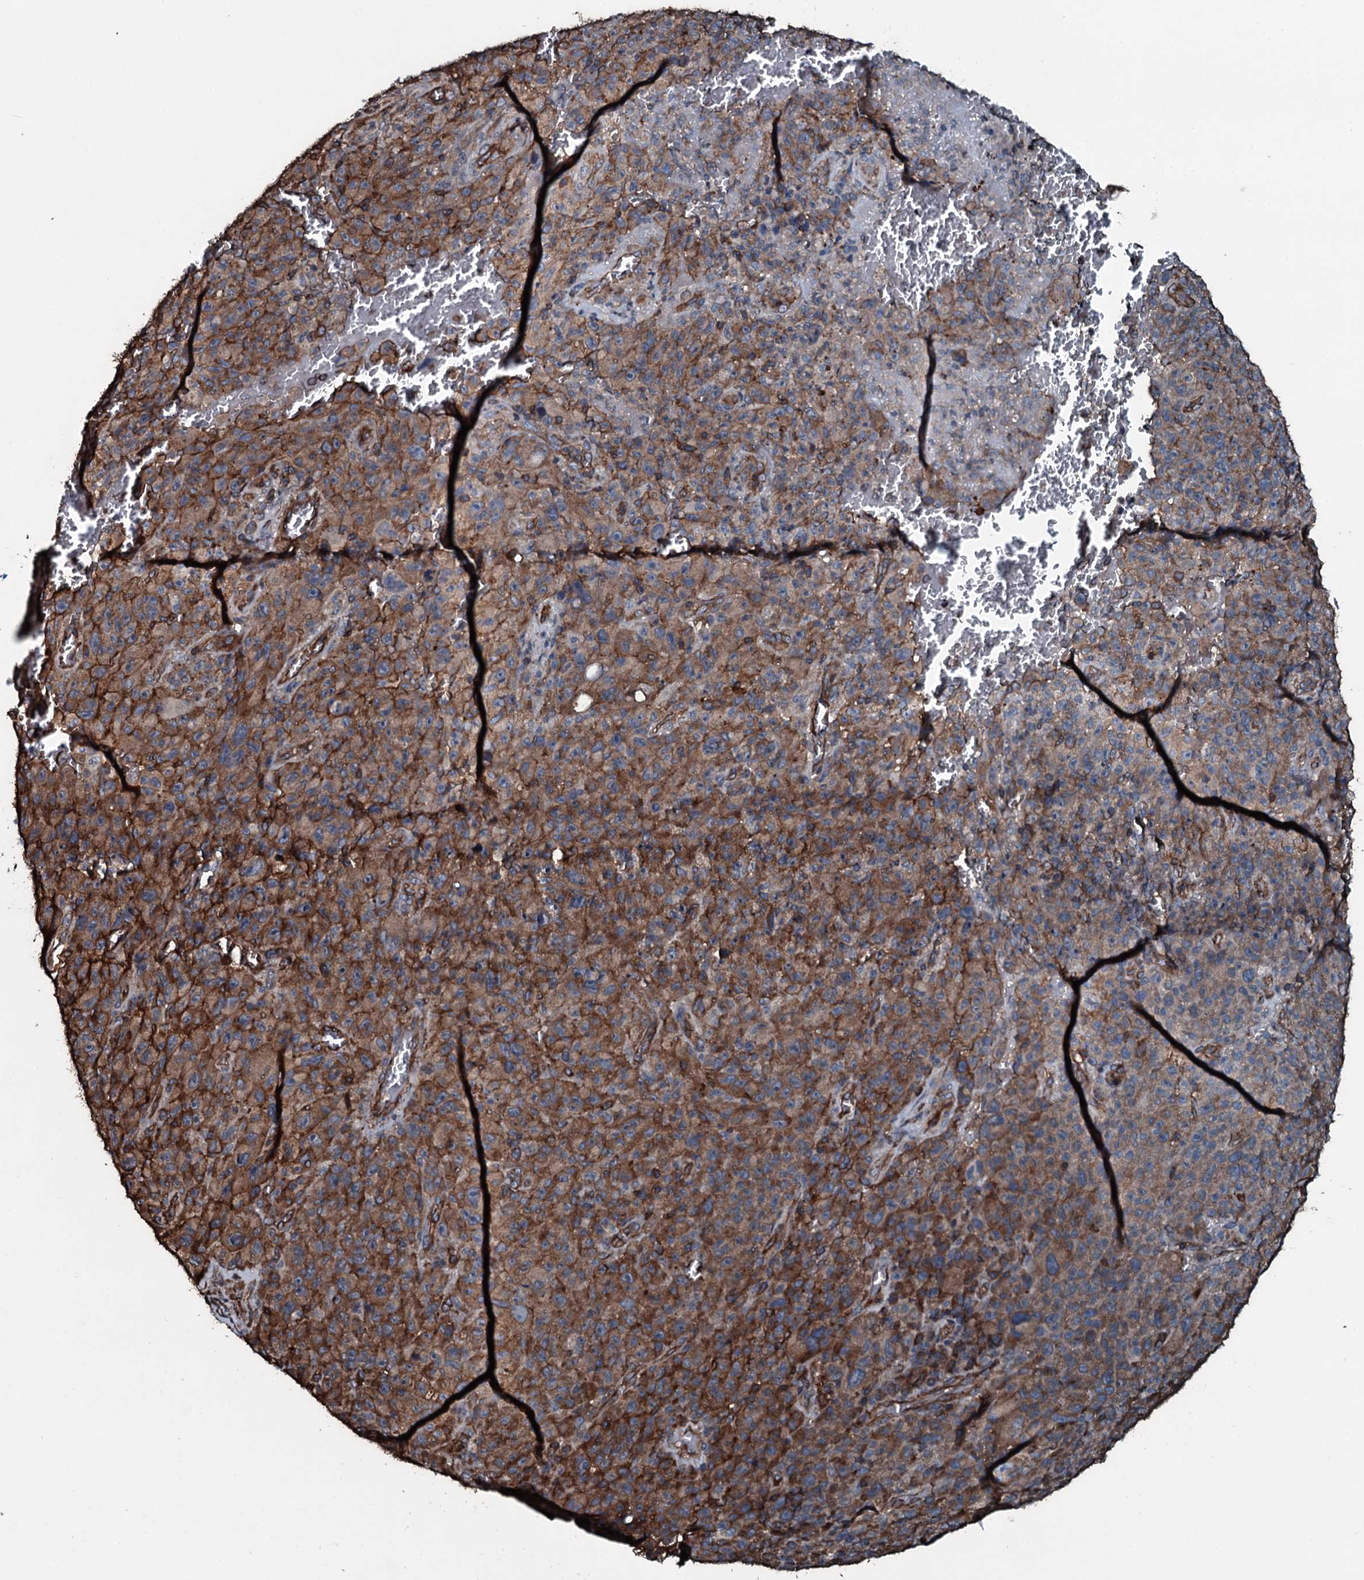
{"staining": {"intensity": "moderate", "quantity": ">75%", "location": "cytoplasmic/membranous"}, "tissue": "melanoma", "cell_type": "Tumor cells", "image_type": "cancer", "snomed": [{"axis": "morphology", "description": "Malignant melanoma, NOS"}, {"axis": "topography", "description": "Skin"}], "caption": "Immunohistochemistry (DAB (3,3'-diaminobenzidine)) staining of human malignant melanoma shows moderate cytoplasmic/membranous protein staining in about >75% of tumor cells.", "gene": "SLC25A38", "patient": {"sex": "female", "age": 82}}